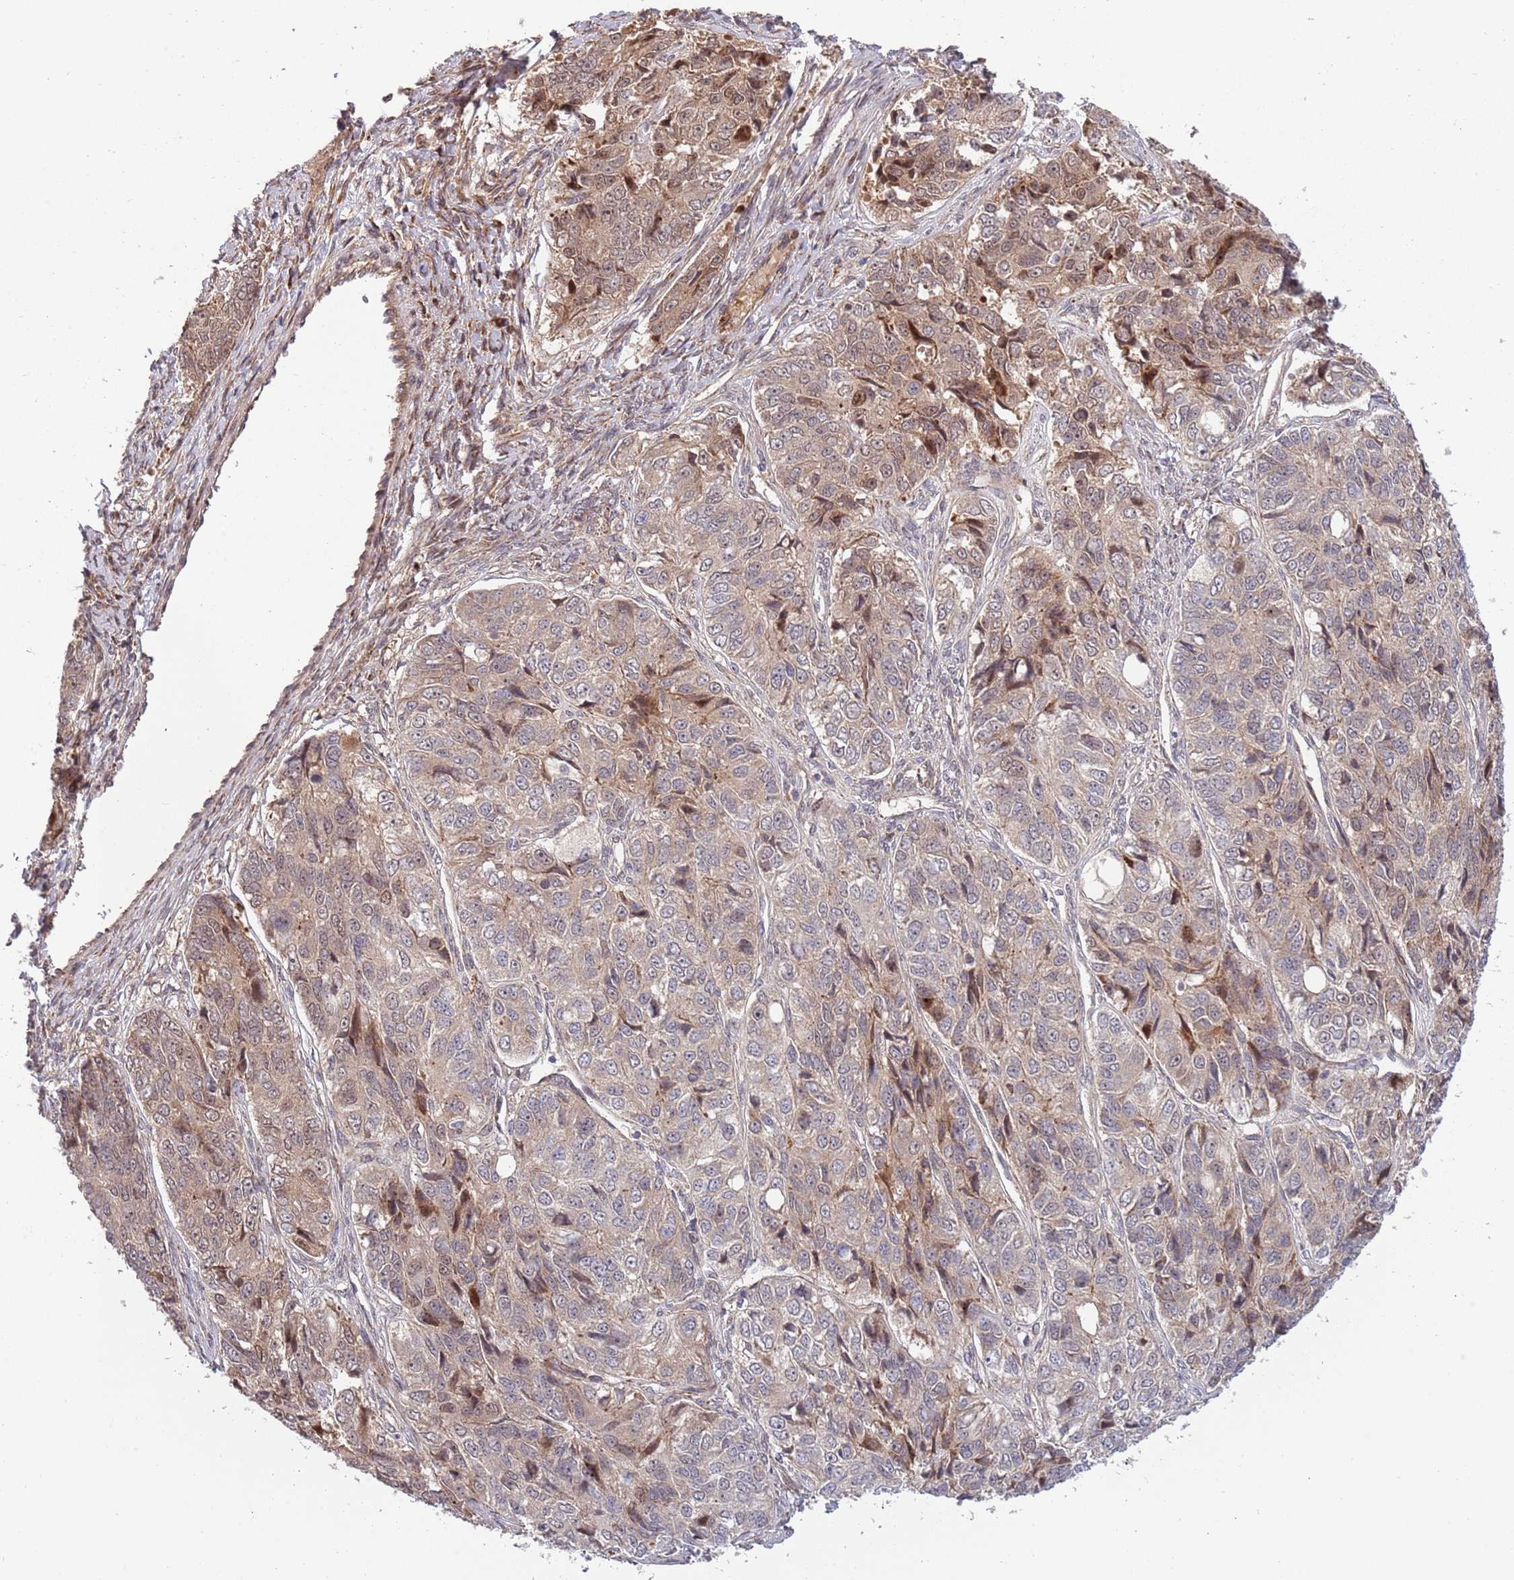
{"staining": {"intensity": "weak", "quantity": "25%-75%", "location": "cytoplasmic/membranous,nuclear"}, "tissue": "ovarian cancer", "cell_type": "Tumor cells", "image_type": "cancer", "snomed": [{"axis": "morphology", "description": "Carcinoma, endometroid"}, {"axis": "topography", "description": "Ovary"}], "caption": "Human endometroid carcinoma (ovarian) stained with a brown dye demonstrates weak cytoplasmic/membranous and nuclear positive expression in about 25%-75% of tumor cells.", "gene": "NT5DC4", "patient": {"sex": "female", "age": 51}}